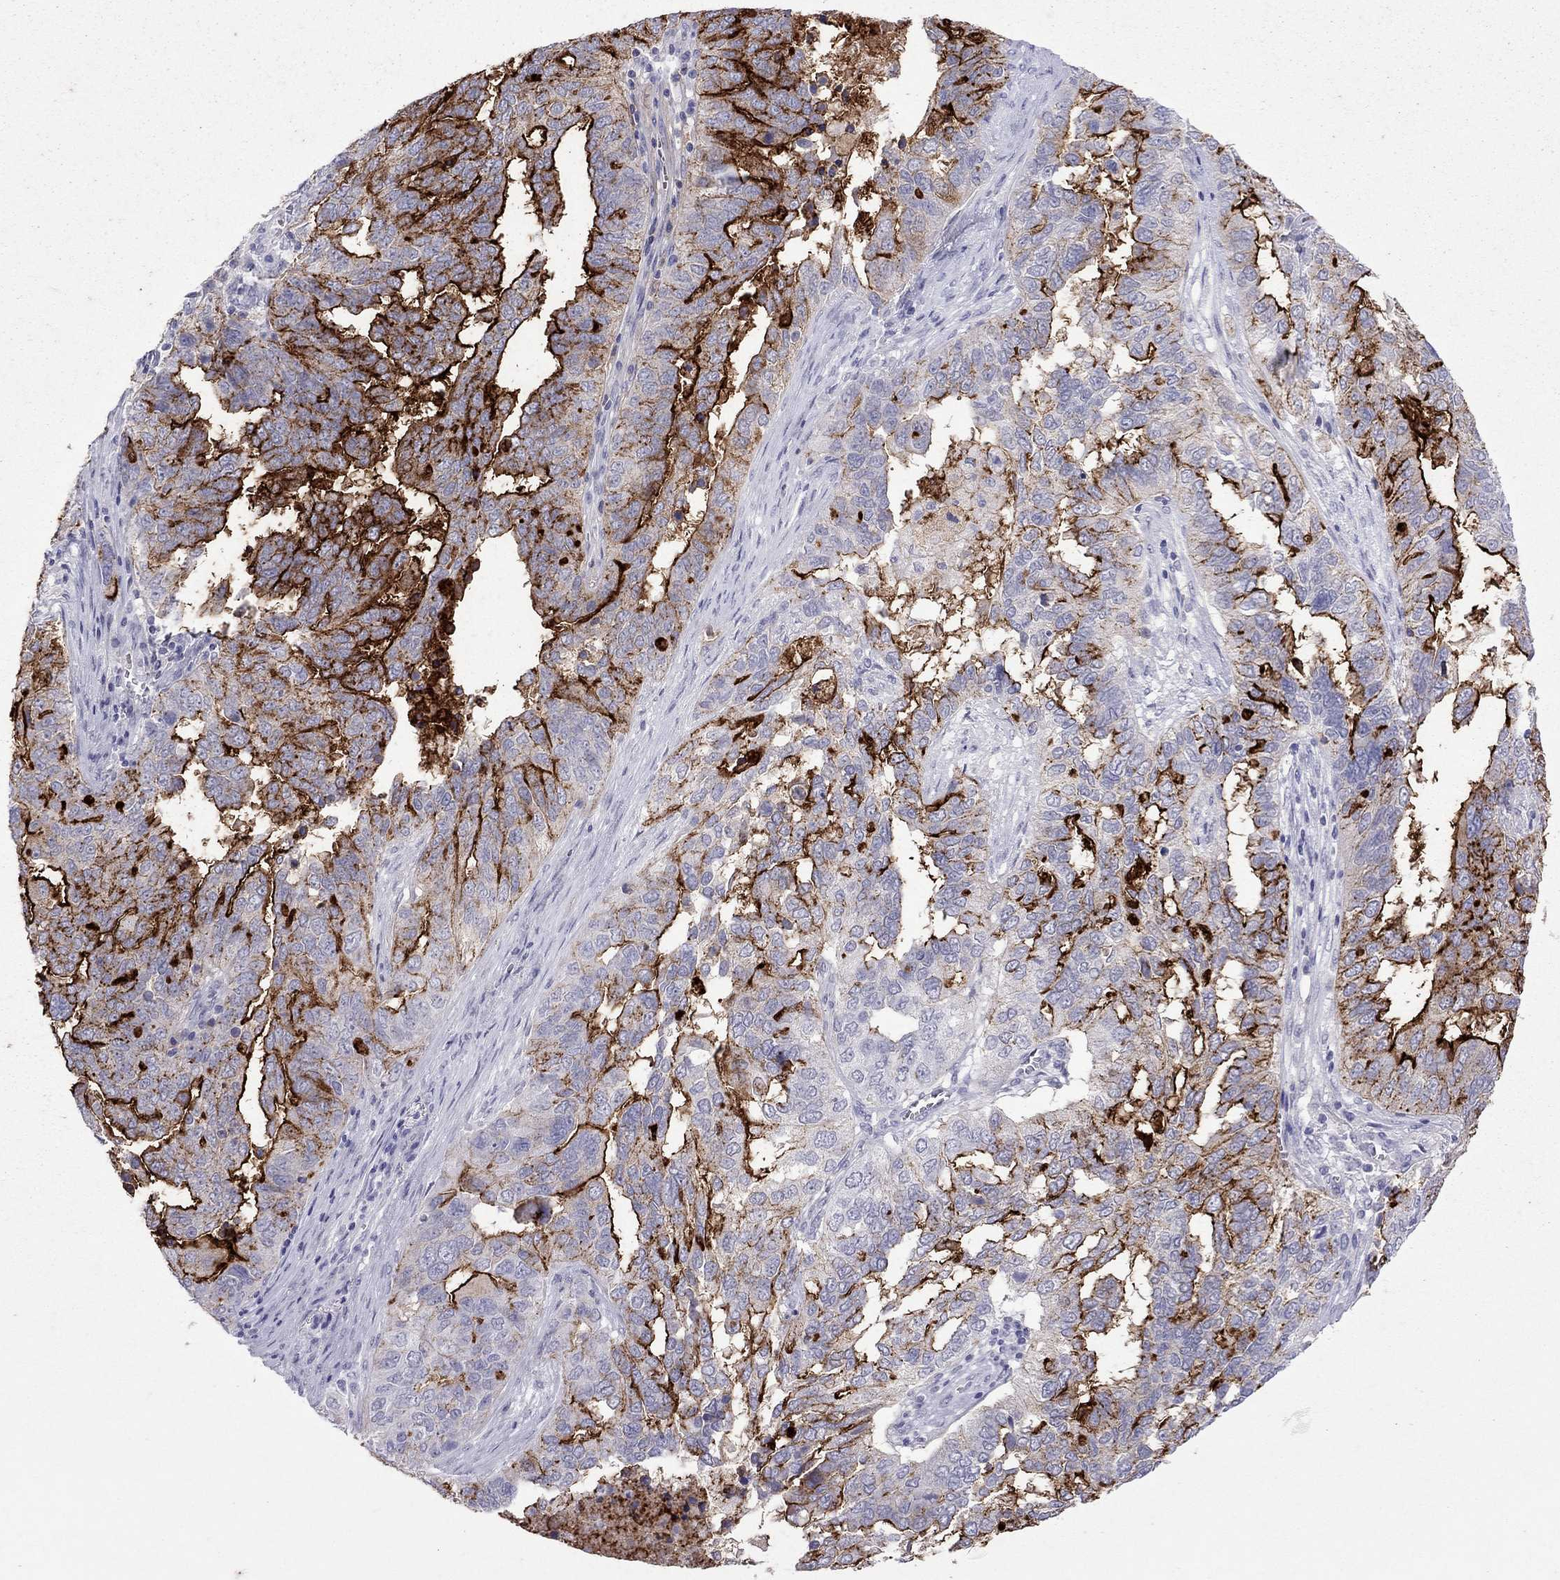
{"staining": {"intensity": "strong", "quantity": ">75%", "location": "cytoplasmic/membranous"}, "tissue": "ovarian cancer", "cell_type": "Tumor cells", "image_type": "cancer", "snomed": [{"axis": "morphology", "description": "Carcinoma, endometroid"}, {"axis": "topography", "description": "Soft tissue"}, {"axis": "topography", "description": "Ovary"}], "caption": "A brown stain highlights strong cytoplasmic/membranous staining of a protein in human ovarian endometroid carcinoma tumor cells.", "gene": "MUC16", "patient": {"sex": "female", "age": 52}}